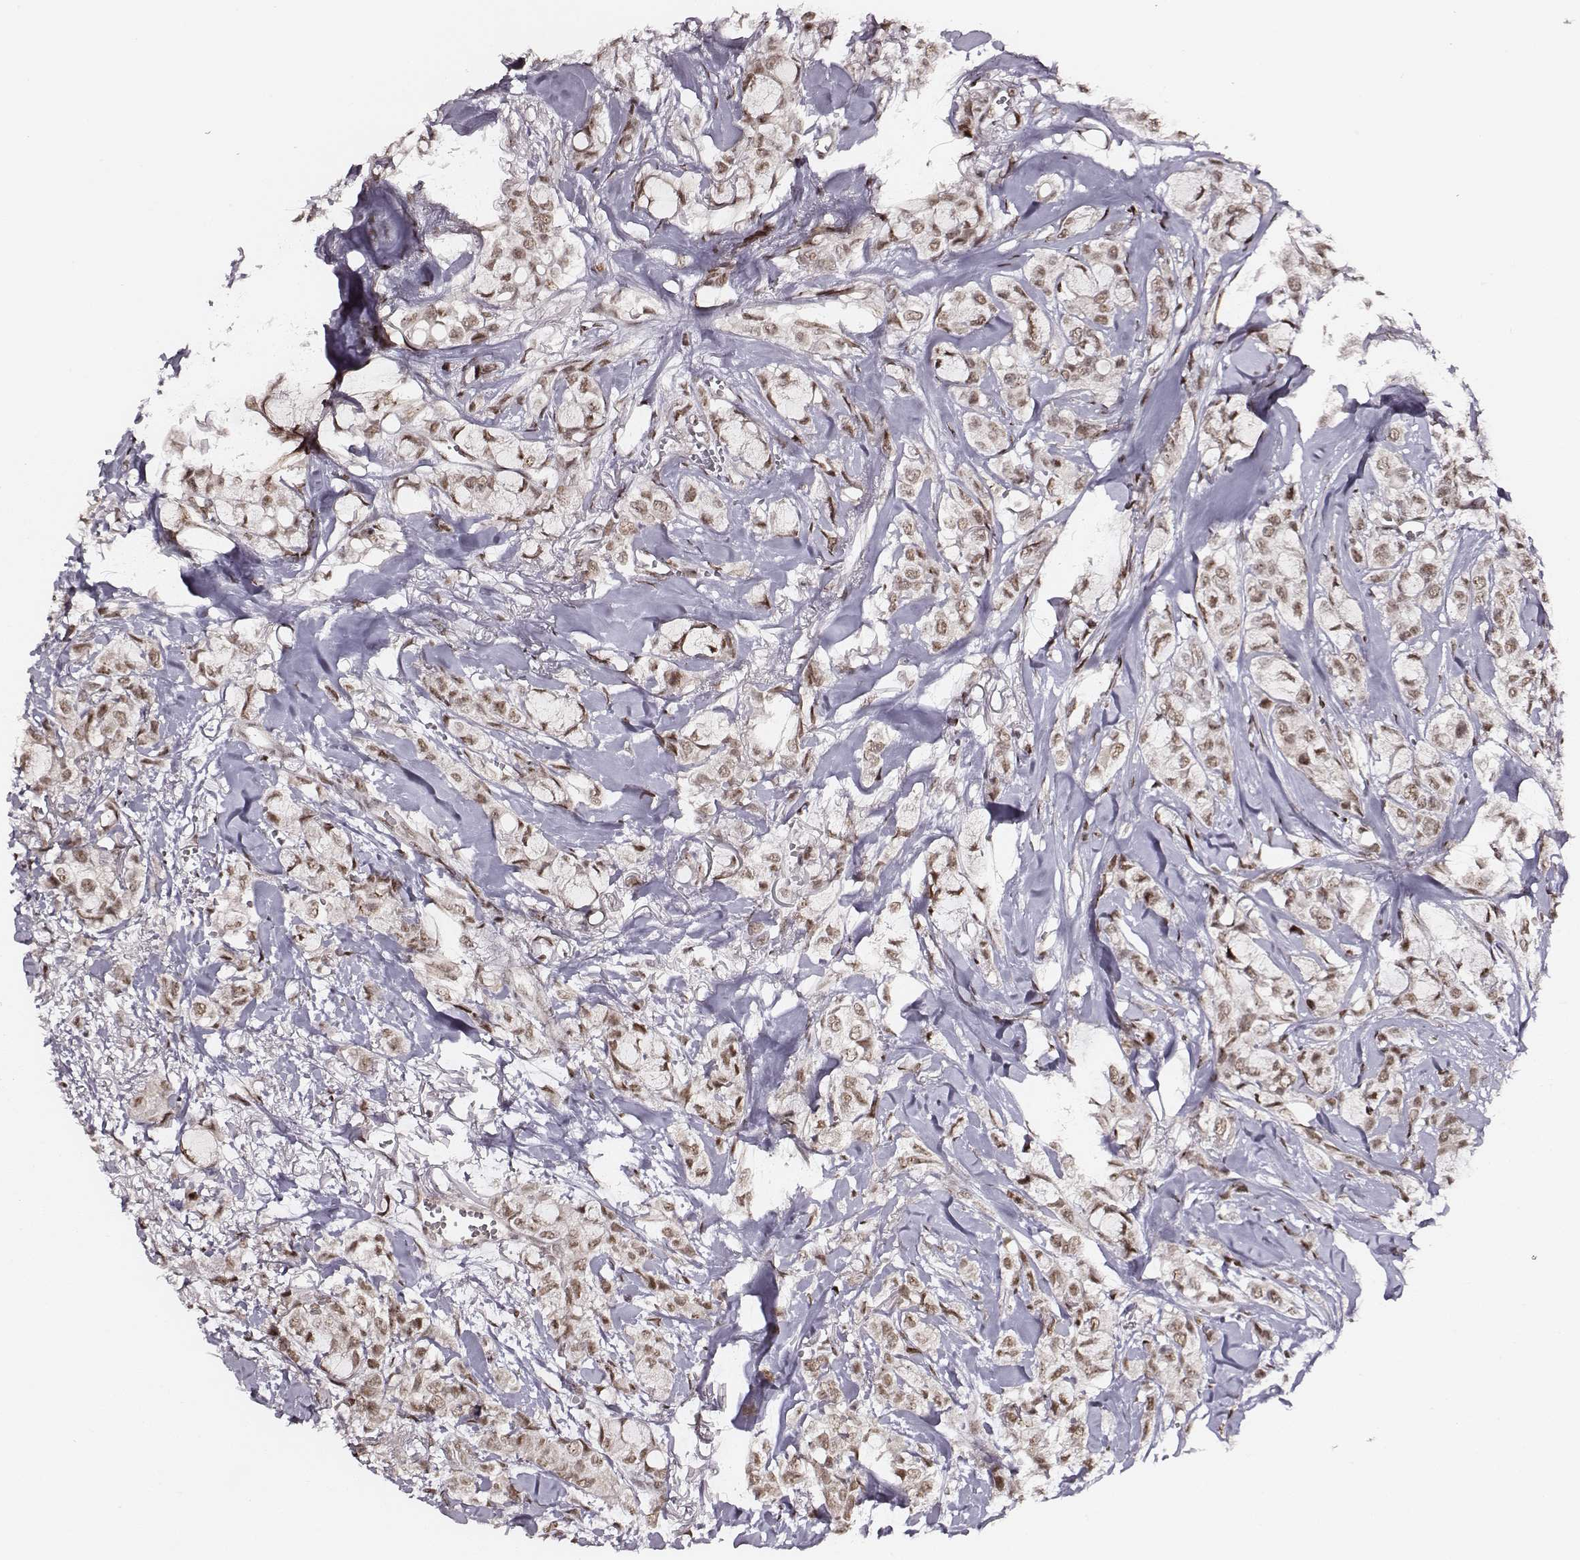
{"staining": {"intensity": "moderate", "quantity": ">75%", "location": "nuclear"}, "tissue": "breast cancer", "cell_type": "Tumor cells", "image_type": "cancer", "snomed": [{"axis": "morphology", "description": "Duct carcinoma"}, {"axis": "topography", "description": "Breast"}], "caption": "Immunohistochemistry (IHC) (DAB) staining of breast cancer shows moderate nuclear protein expression in approximately >75% of tumor cells. The protein of interest is stained brown, and the nuclei are stained in blue (DAB IHC with brightfield microscopy, high magnification).", "gene": "PPARA", "patient": {"sex": "female", "age": 85}}